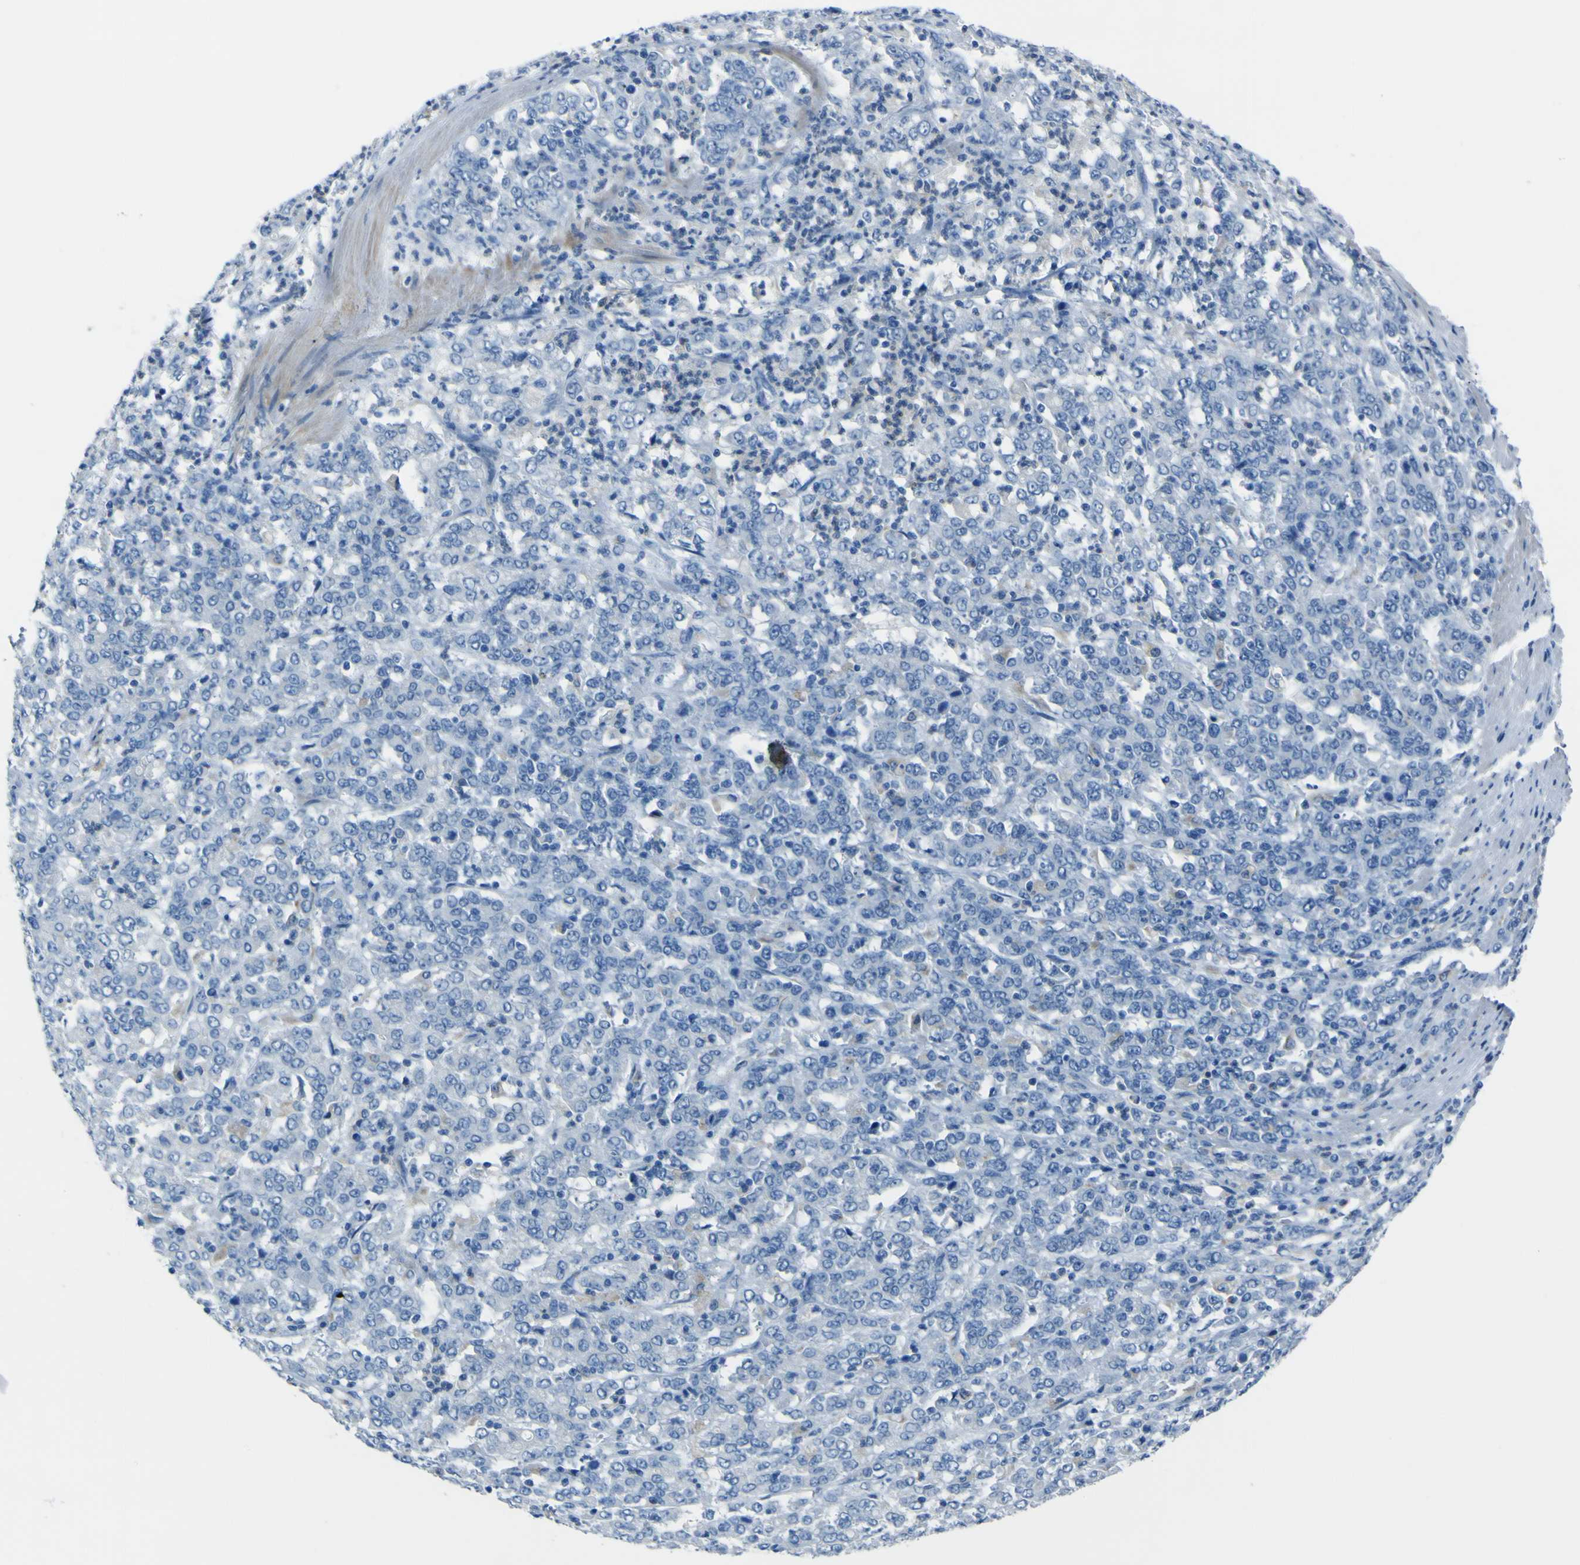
{"staining": {"intensity": "negative", "quantity": "none", "location": "none"}, "tissue": "stomach cancer", "cell_type": "Tumor cells", "image_type": "cancer", "snomed": [{"axis": "morphology", "description": "Adenocarcinoma, NOS"}, {"axis": "topography", "description": "Stomach, lower"}], "caption": "Histopathology image shows no protein staining in tumor cells of stomach cancer tissue.", "gene": "ACSL1", "patient": {"sex": "female", "age": 71}}